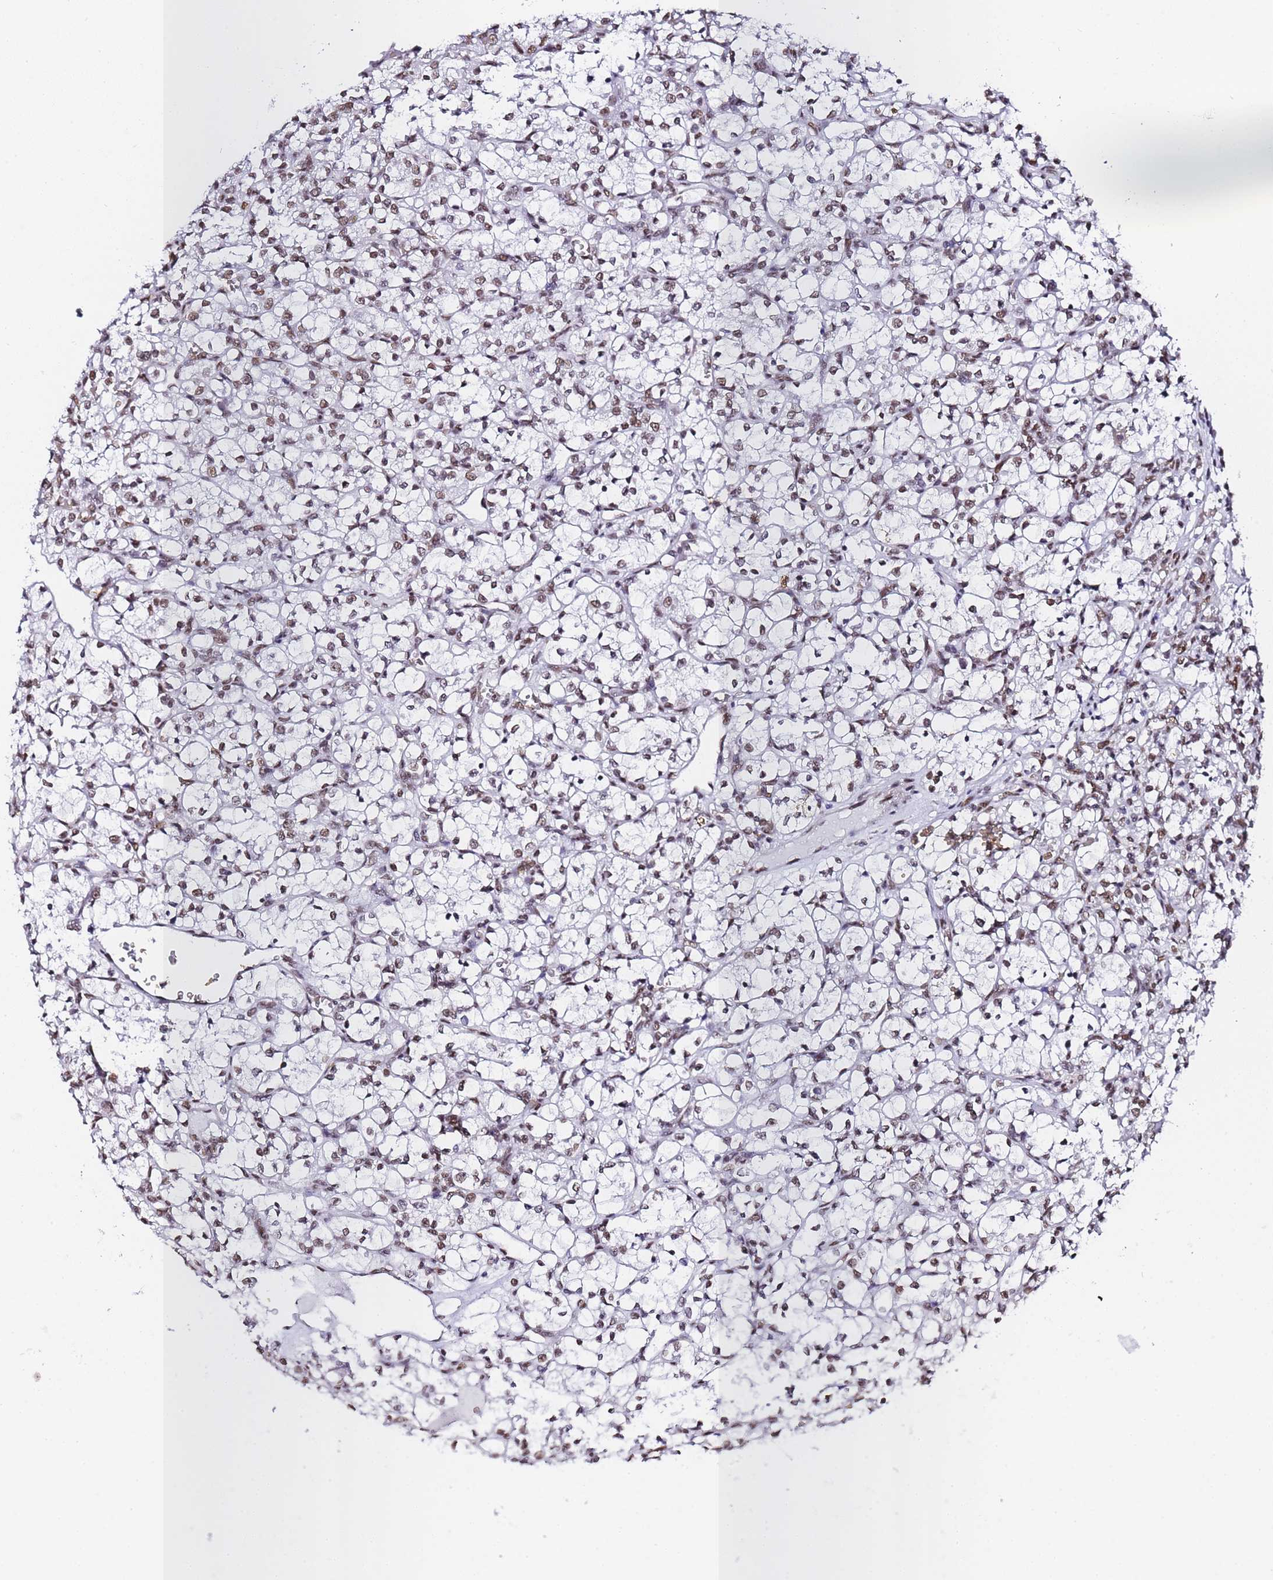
{"staining": {"intensity": "weak", "quantity": "25%-75%", "location": "nuclear"}, "tissue": "renal cancer", "cell_type": "Tumor cells", "image_type": "cancer", "snomed": [{"axis": "morphology", "description": "Adenocarcinoma, NOS"}, {"axis": "topography", "description": "Kidney"}], "caption": "This micrograph displays immunohistochemistry staining of renal adenocarcinoma, with low weak nuclear staining in approximately 25%-75% of tumor cells.", "gene": "POLR1A", "patient": {"sex": "female", "age": 69}}